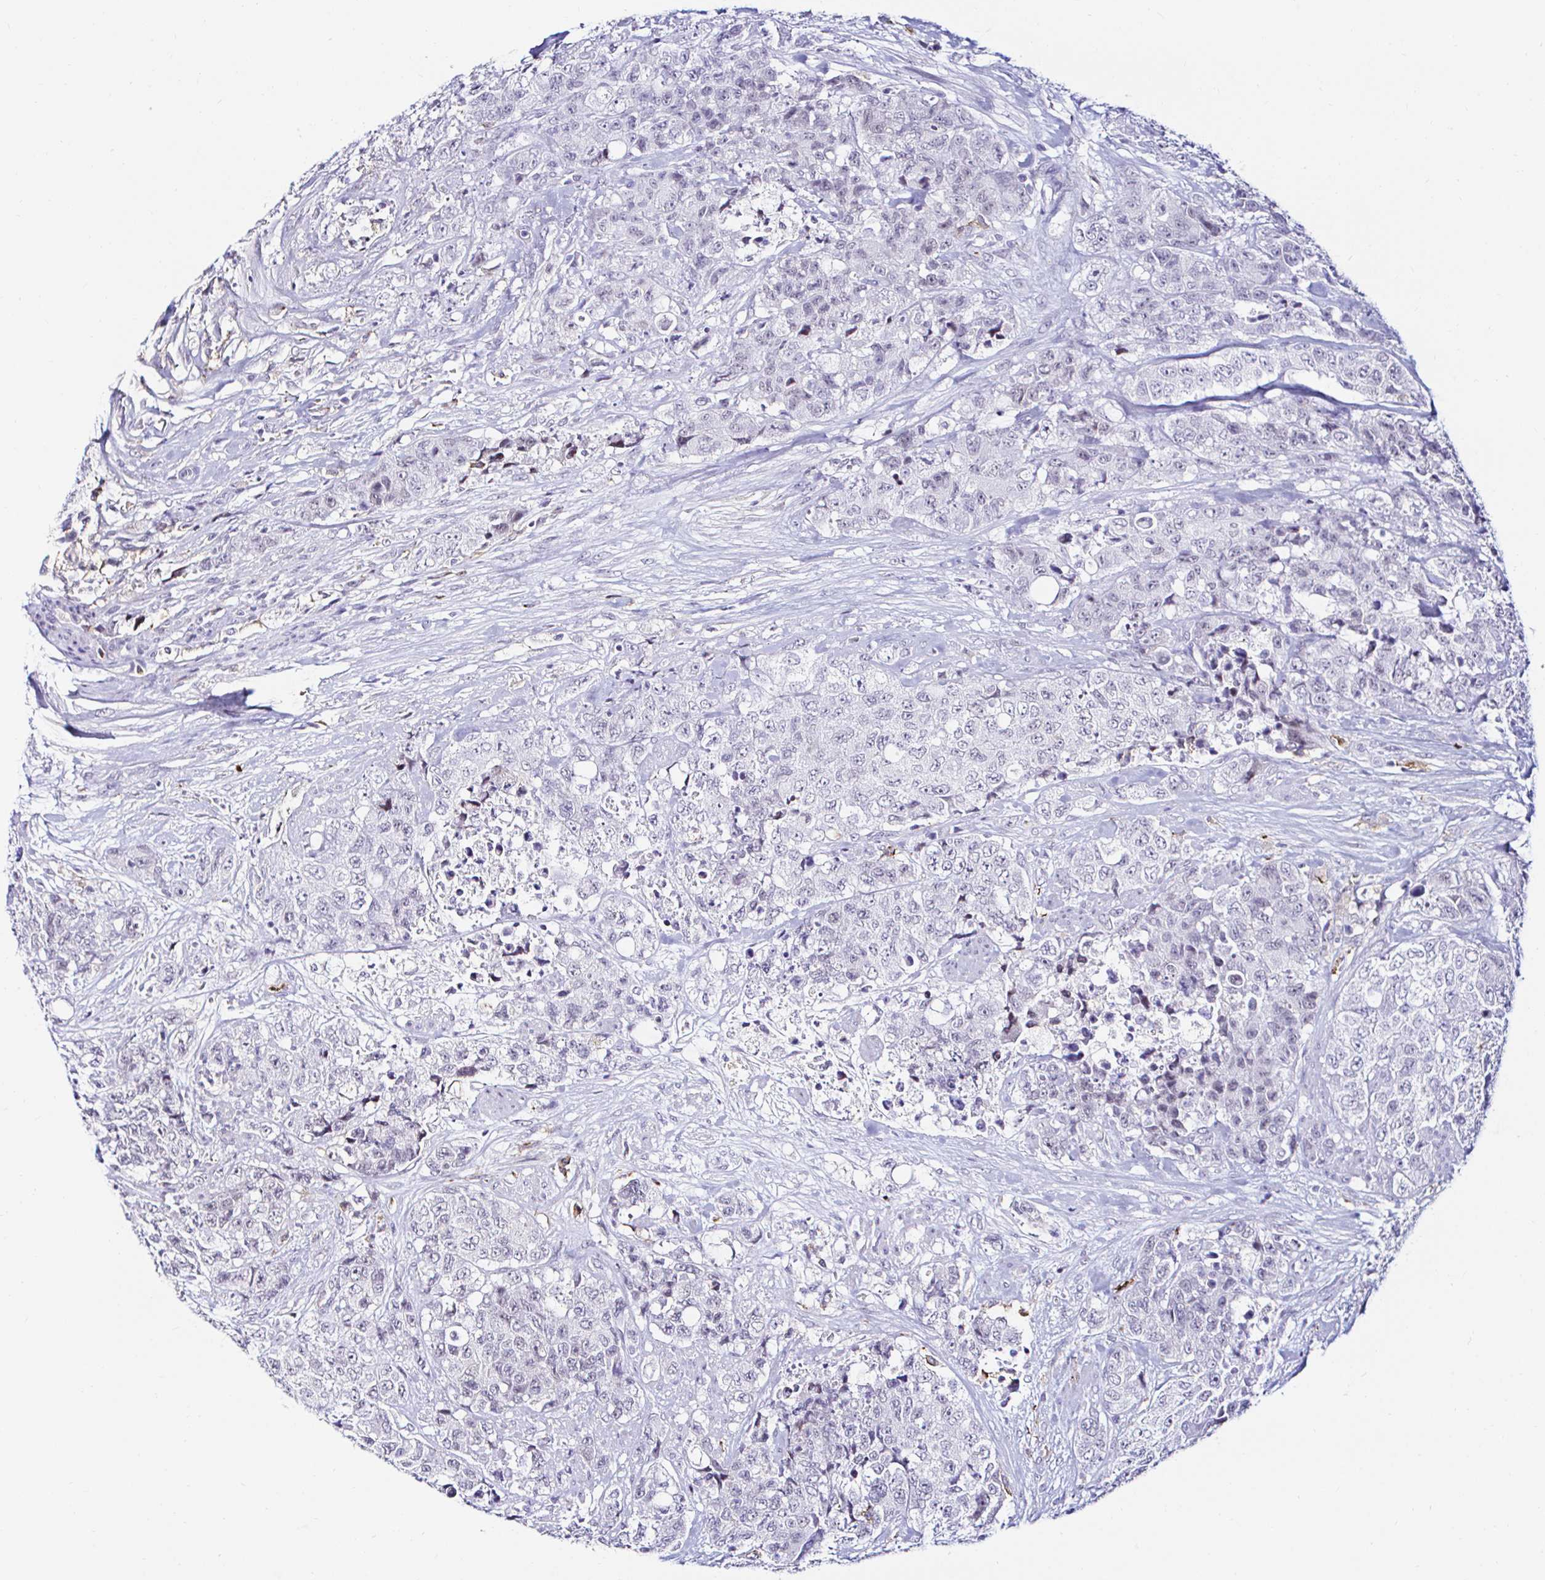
{"staining": {"intensity": "negative", "quantity": "none", "location": "none"}, "tissue": "urothelial cancer", "cell_type": "Tumor cells", "image_type": "cancer", "snomed": [{"axis": "morphology", "description": "Urothelial carcinoma, High grade"}, {"axis": "topography", "description": "Urinary bladder"}], "caption": "Immunohistochemistry (IHC) micrograph of human urothelial cancer stained for a protein (brown), which displays no positivity in tumor cells. Brightfield microscopy of immunohistochemistry stained with DAB (brown) and hematoxylin (blue), captured at high magnification.", "gene": "CYBB", "patient": {"sex": "female", "age": 78}}